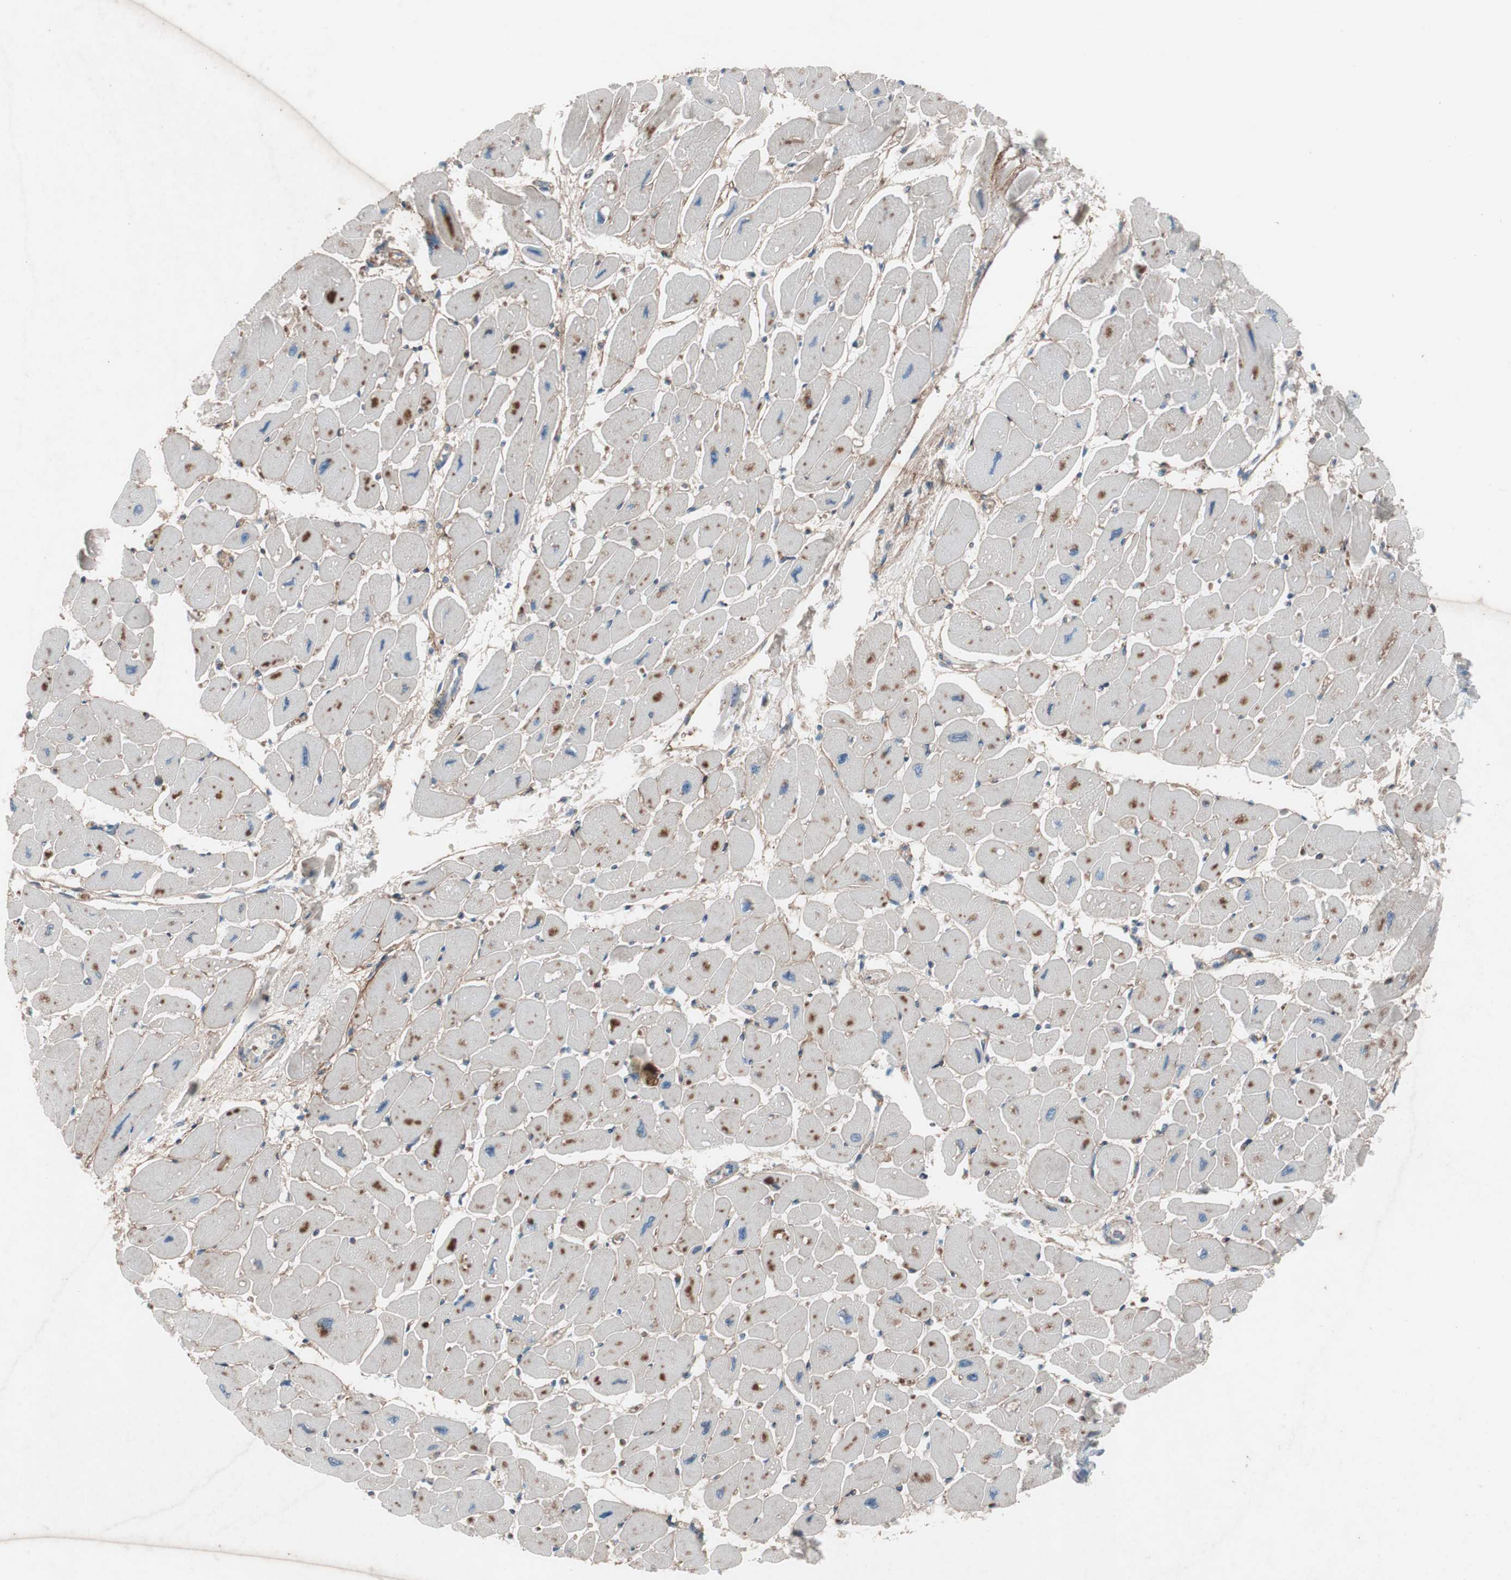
{"staining": {"intensity": "moderate", "quantity": "25%-75%", "location": "cytoplasmic/membranous"}, "tissue": "heart muscle", "cell_type": "Cardiomyocytes", "image_type": "normal", "snomed": [{"axis": "morphology", "description": "Normal tissue, NOS"}, {"axis": "topography", "description": "Heart"}], "caption": "Human heart muscle stained with a brown dye demonstrates moderate cytoplasmic/membranous positive positivity in about 25%-75% of cardiomyocytes.", "gene": "GRB7", "patient": {"sex": "female", "age": 54}}